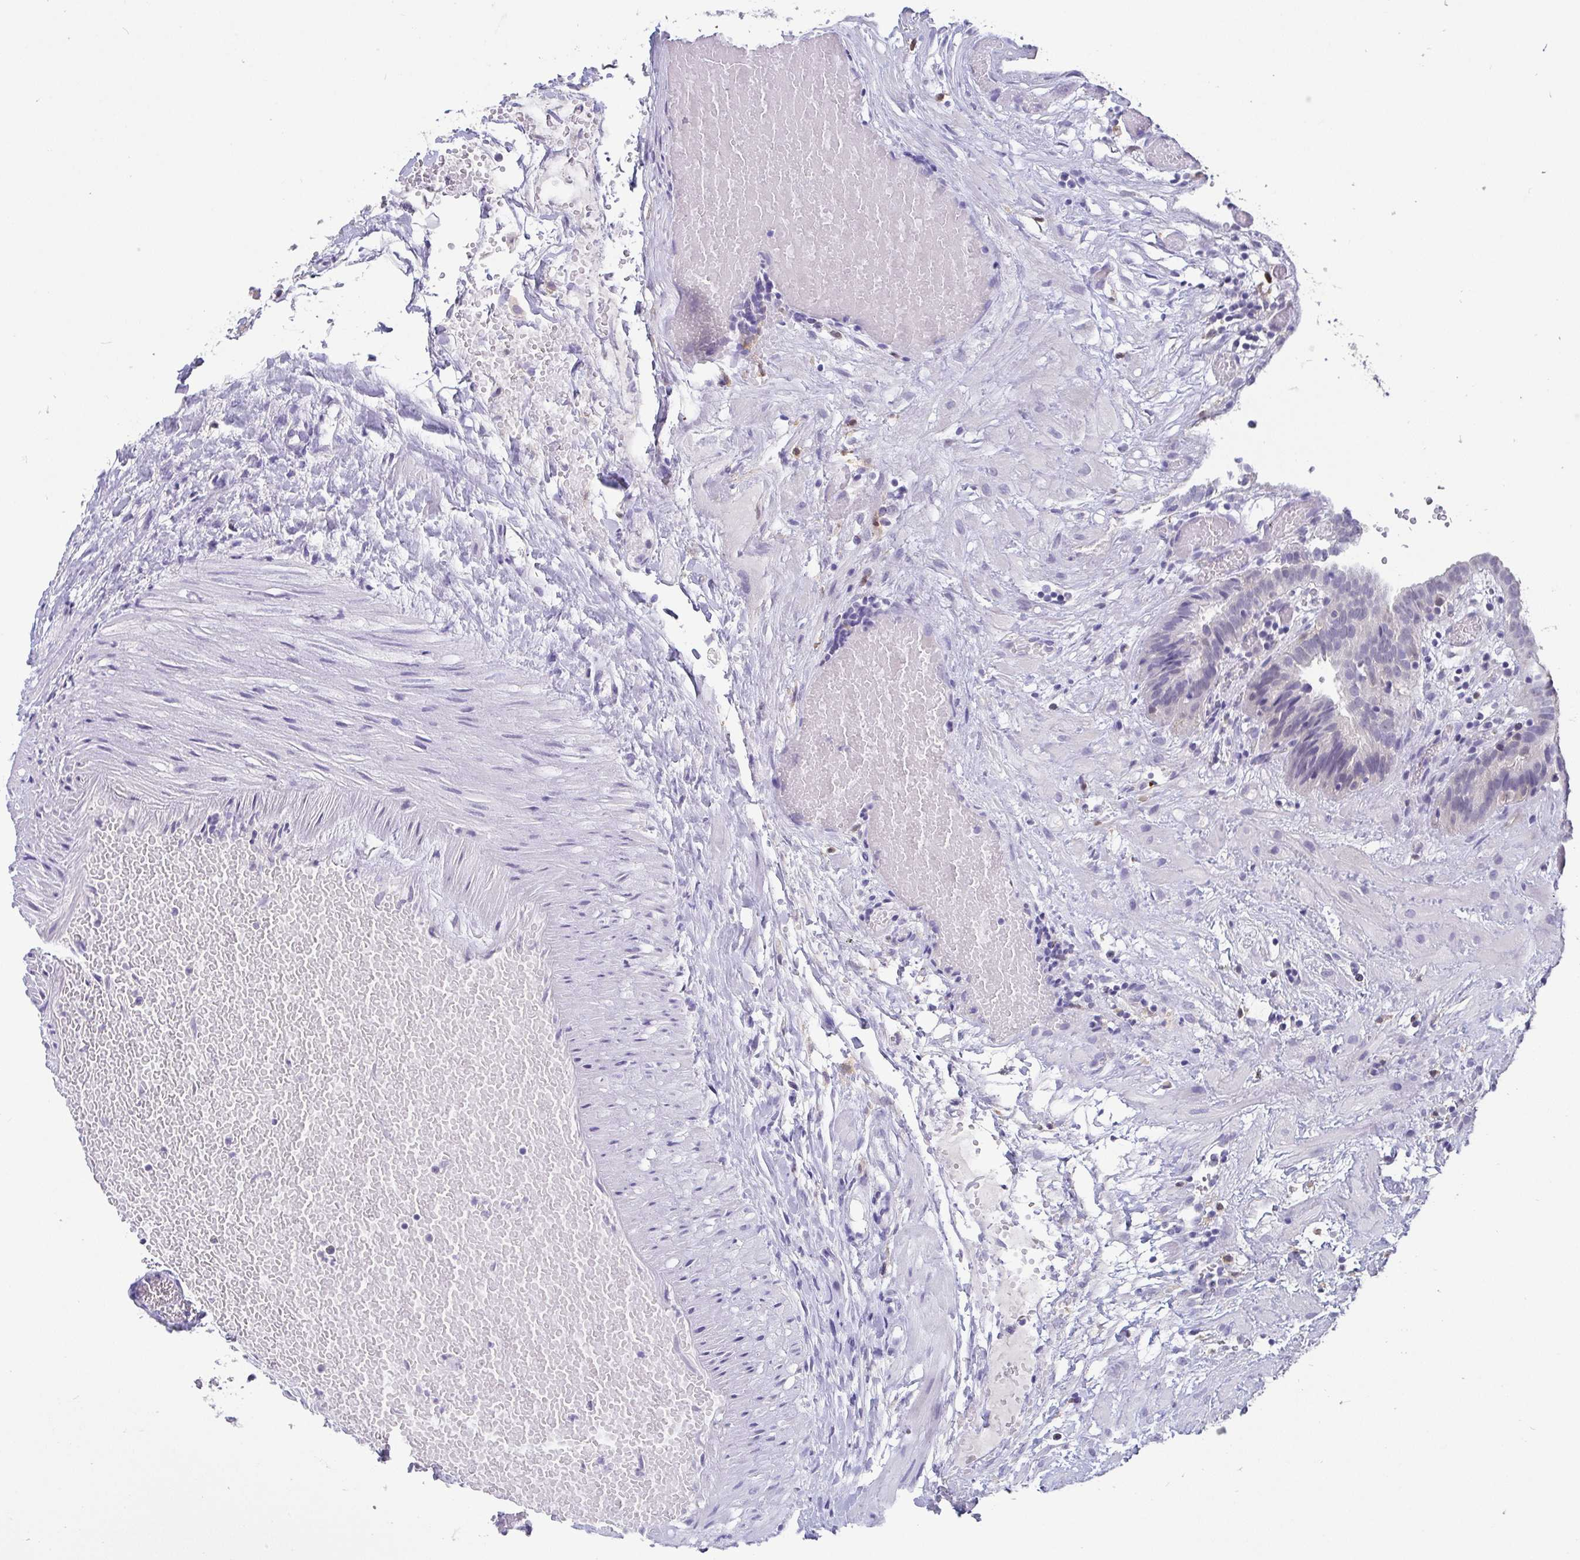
{"staining": {"intensity": "weak", "quantity": "<25%", "location": "cytoplasmic/membranous"}, "tissue": "fallopian tube", "cell_type": "Glandular cells", "image_type": "normal", "snomed": [{"axis": "morphology", "description": "Normal tissue, NOS"}, {"axis": "topography", "description": "Fallopian tube"}], "caption": "Immunohistochemistry image of normal fallopian tube: fallopian tube stained with DAB demonstrates no significant protein expression in glandular cells. (DAB (3,3'-diaminobenzidine) IHC, high magnification).", "gene": "IDH1", "patient": {"sex": "female", "age": 37}}